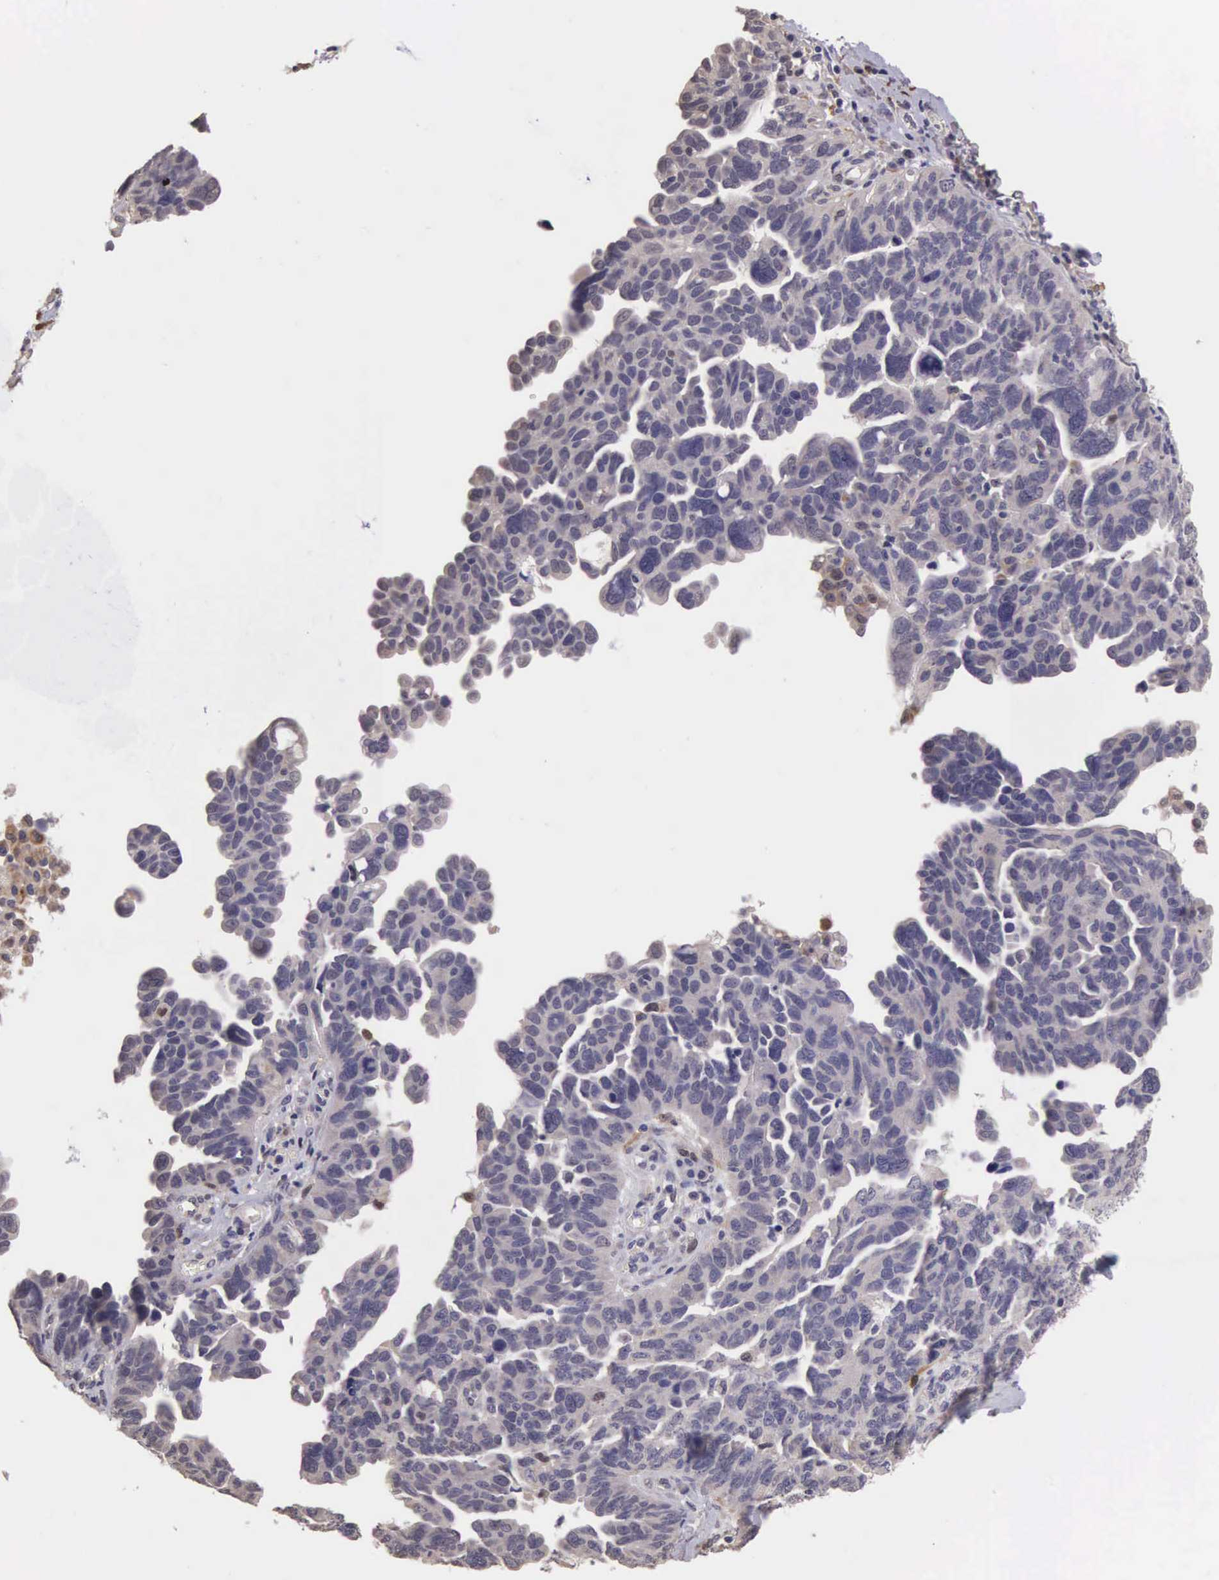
{"staining": {"intensity": "negative", "quantity": "none", "location": "none"}, "tissue": "ovarian cancer", "cell_type": "Tumor cells", "image_type": "cancer", "snomed": [{"axis": "morphology", "description": "Cystadenocarcinoma, serous, NOS"}, {"axis": "topography", "description": "Ovary"}], "caption": "Tumor cells show no significant protein positivity in ovarian serous cystadenocarcinoma.", "gene": "CDC45", "patient": {"sex": "female", "age": 64}}